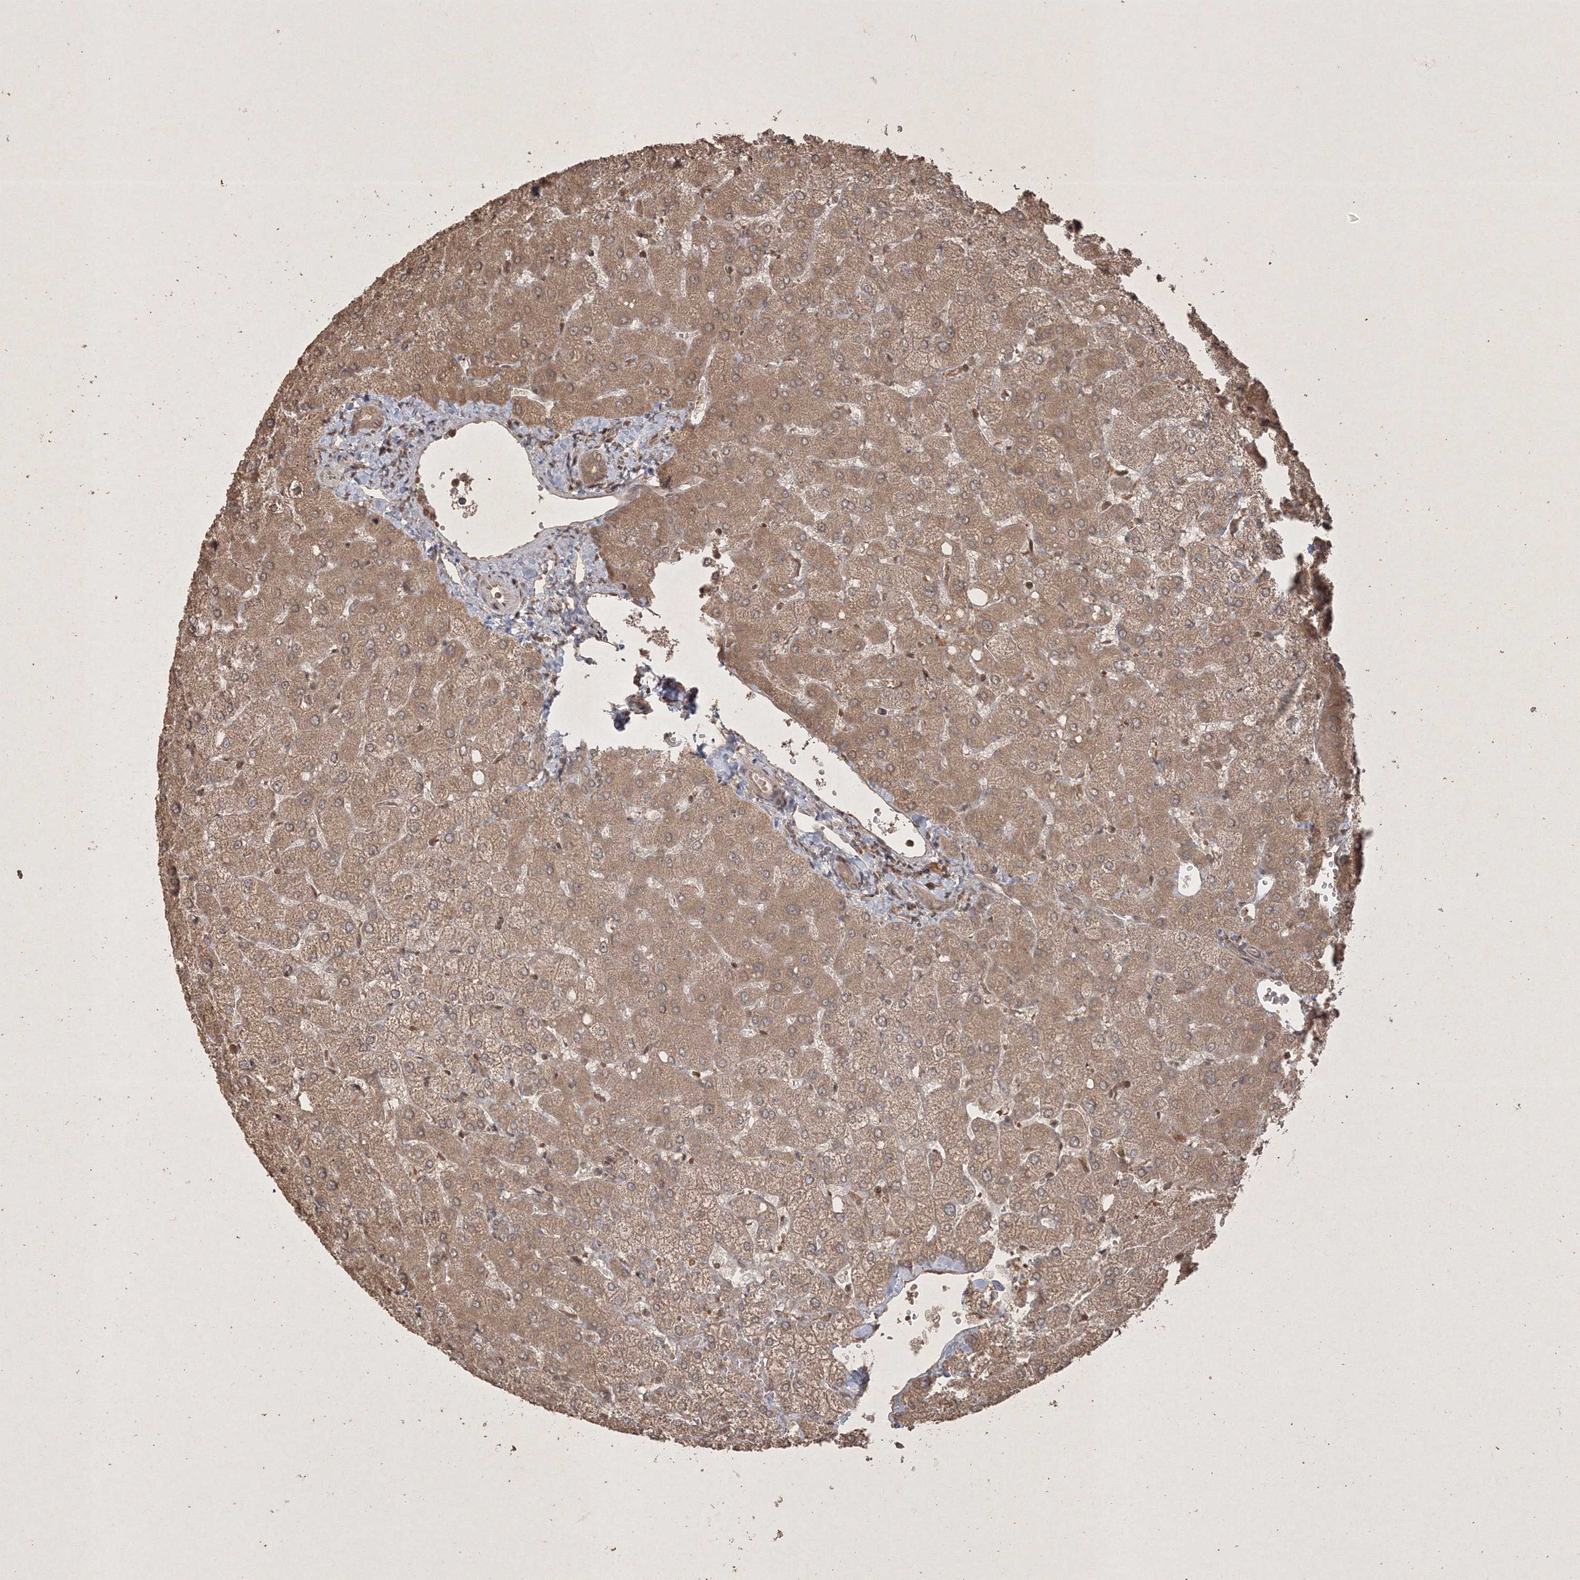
{"staining": {"intensity": "moderate", "quantity": ">75%", "location": "cytoplasmic/membranous"}, "tissue": "liver", "cell_type": "Cholangiocytes", "image_type": "normal", "snomed": [{"axis": "morphology", "description": "Normal tissue, NOS"}, {"axis": "topography", "description": "Liver"}], "caption": "Protein positivity by immunohistochemistry (IHC) exhibits moderate cytoplasmic/membranous positivity in approximately >75% of cholangiocytes in normal liver. (Stains: DAB (3,3'-diaminobenzidine) in brown, nuclei in blue, Microscopy: brightfield microscopy at high magnification).", "gene": "PELI3", "patient": {"sex": "female", "age": 54}}